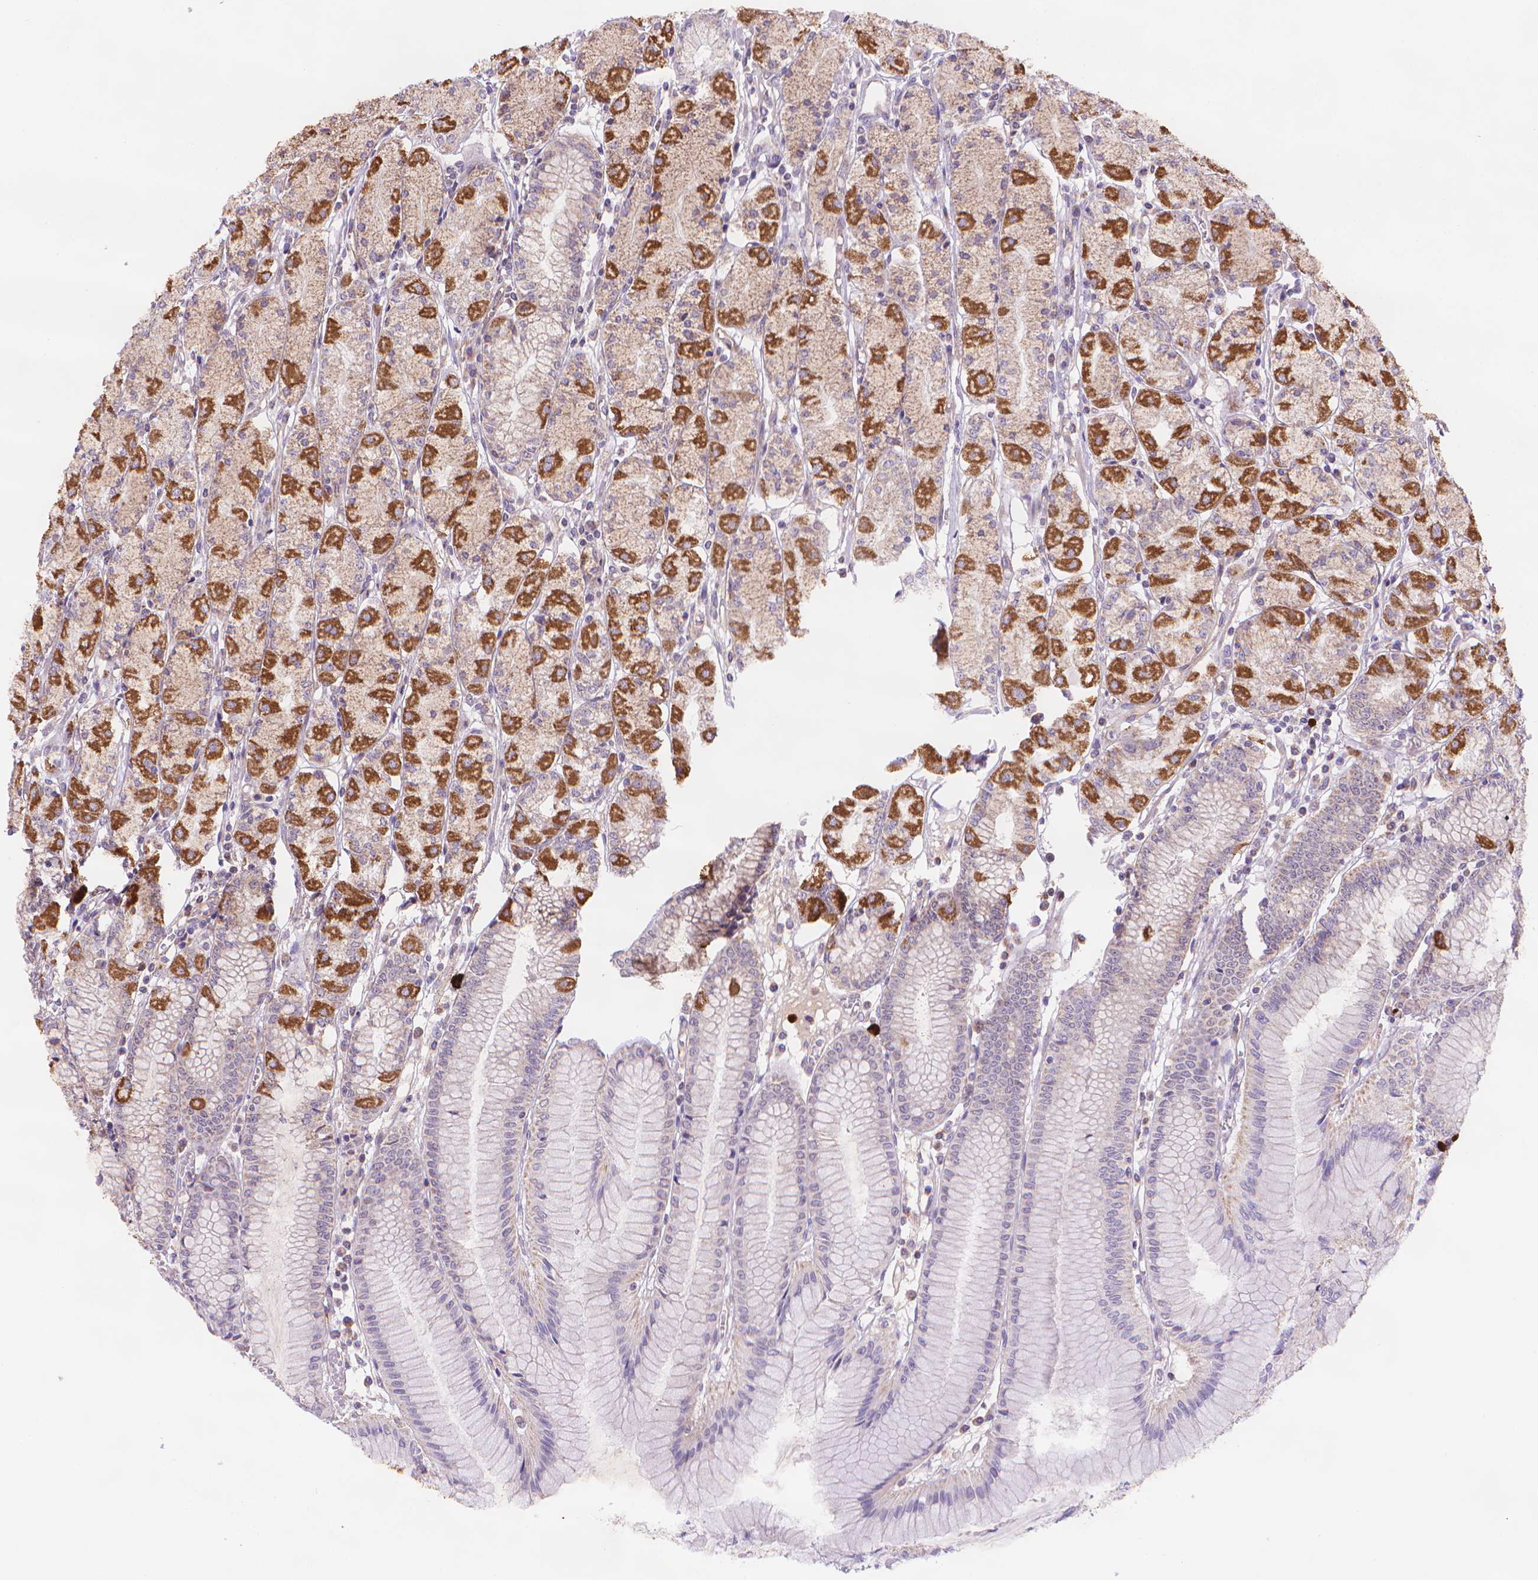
{"staining": {"intensity": "strong", "quantity": "25%-75%", "location": "cytoplasmic/membranous"}, "tissue": "stomach", "cell_type": "Glandular cells", "image_type": "normal", "snomed": [{"axis": "morphology", "description": "Normal tissue, NOS"}, {"axis": "topography", "description": "Stomach, upper"}], "caption": "A histopathology image of human stomach stained for a protein reveals strong cytoplasmic/membranous brown staining in glandular cells. Nuclei are stained in blue.", "gene": "CYYR1", "patient": {"sex": "male", "age": 69}}